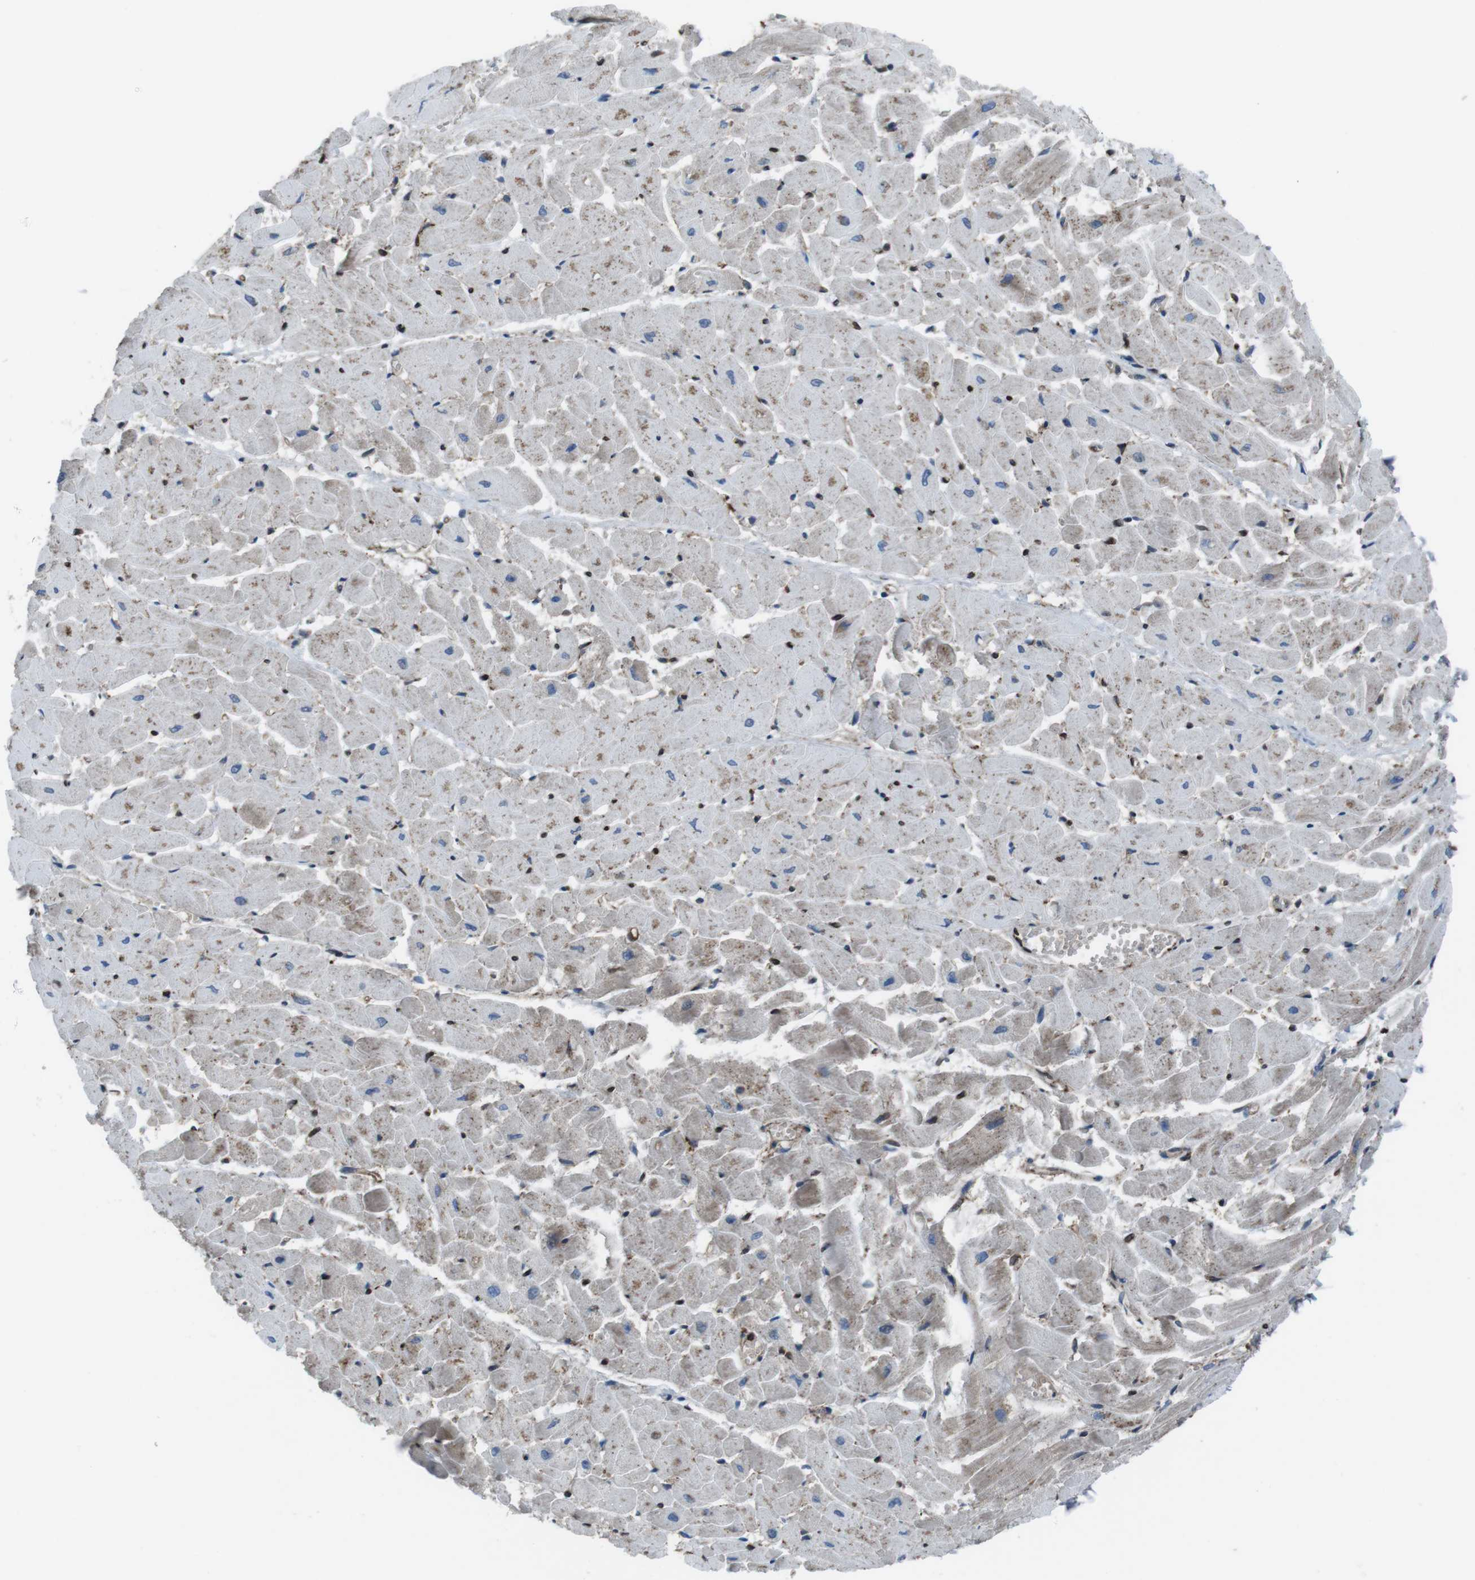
{"staining": {"intensity": "moderate", "quantity": "<25%", "location": "cytoplasmic/membranous"}, "tissue": "heart muscle", "cell_type": "Cardiomyocytes", "image_type": "normal", "snomed": [{"axis": "morphology", "description": "Normal tissue, NOS"}, {"axis": "topography", "description": "Heart"}], "caption": "IHC staining of normal heart muscle, which reveals low levels of moderate cytoplasmic/membranous staining in about <25% of cardiomyocytes indicating moderate cytoplasmic/membranous protein expression. The staining was performed using DAB (brown) for protein detection and nuclei were counterstained in hematoxylin (blue).", "gene": "GDF10", "patient": {"sex": "female", "age": 19}}